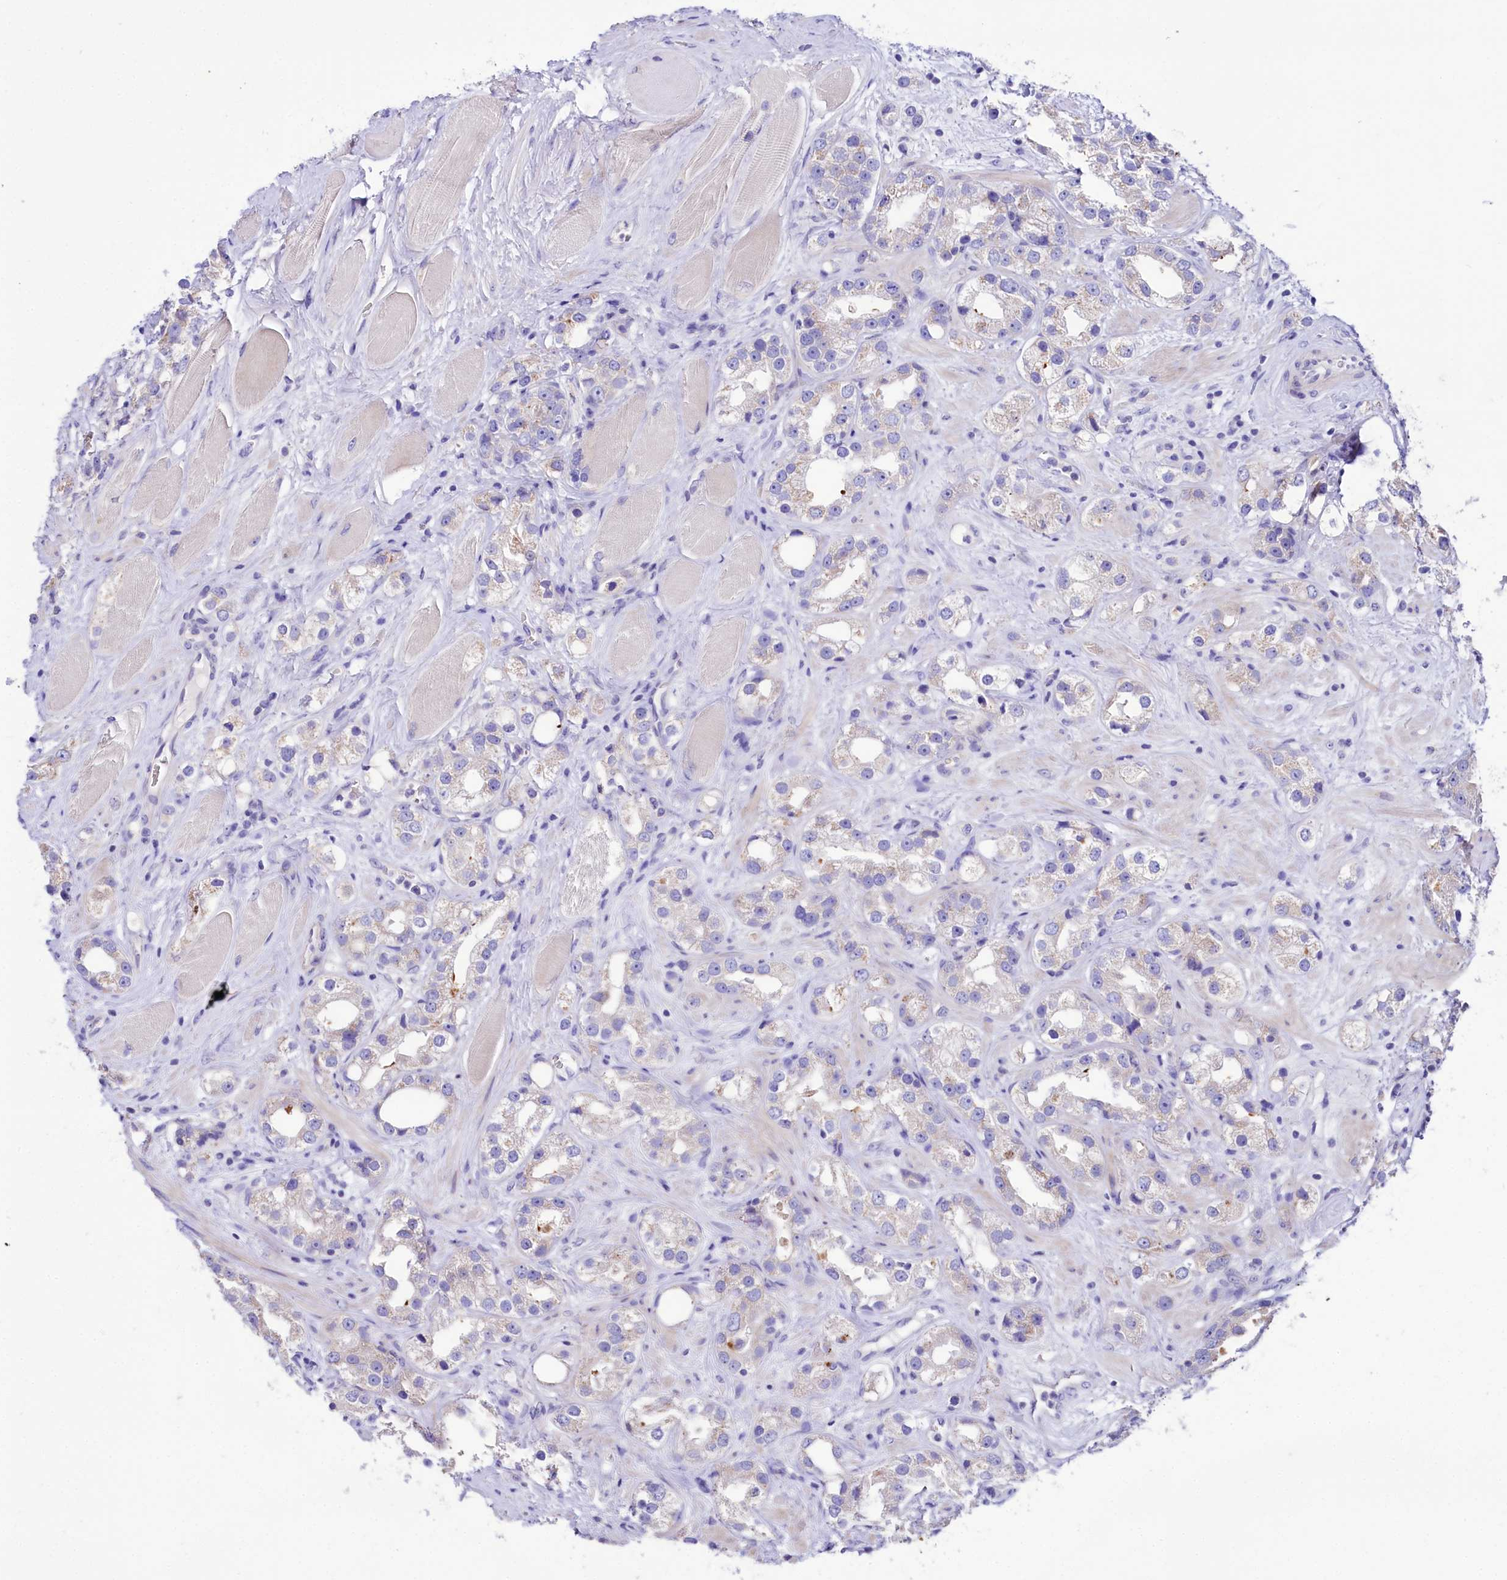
{"staining": {"intensity": "weak", "quantity": "<25%", "location": "cytoplasmic/membranous"}, "tissue": "prostate cancer", "cell_type": "Tumor cells", "image_type": "cancer", "snomed": [{"axis": "morphology", "description": "Adenocarcinoma, NOS"}, {"axis": "topography", "description": "Prostate"}], "caption": "Tumor cells show no significant protein expression in adenocarcinoma (prostate).", "gene": "ABHD5", "patient": {"sex": "male", "age": 79}}